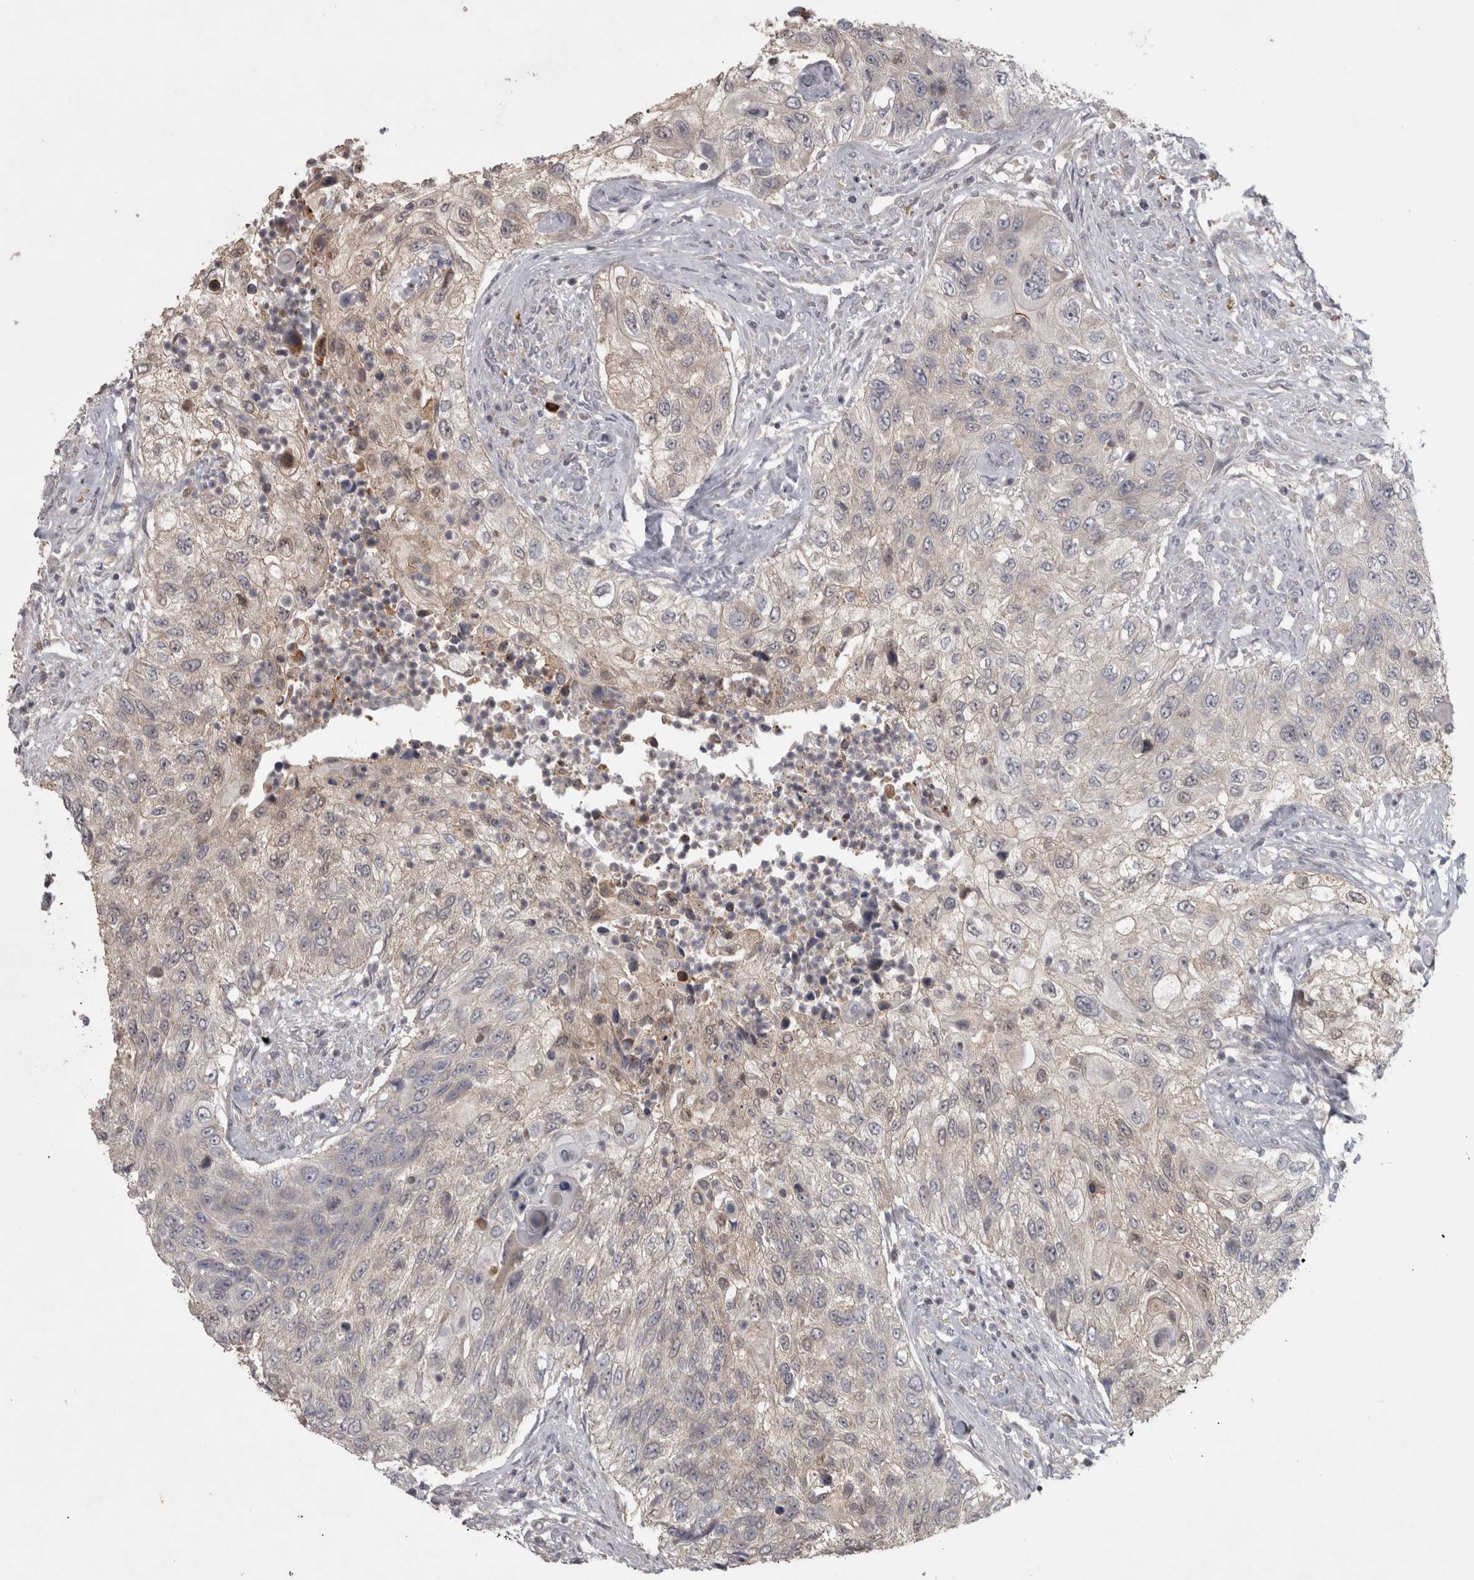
{"staining": {"intensity": "weak", "quantity": "<25%", "location": "cytoplasmic/membranous"}, "tissue": "urothelial cancer", "cell_type": "Tumor cells", "image_type": "cancer", "snomed": [{"axis": "morphology", "description": "Urothelial carcinoma, High grade"}, {"axis": "topography", "description": "Urinary bladder"}], "caption": "A high-resolution photomicrograph shows immunohistochemistry staining of urothelial carcinoma (high-grade), which demonstrates no significant positivity in tumor cells. (DAB immunohistochemistry with hematoxylin counter stain).", "gene": "SLCO5A1", "patient": {"sex": "female", "age": 60}}